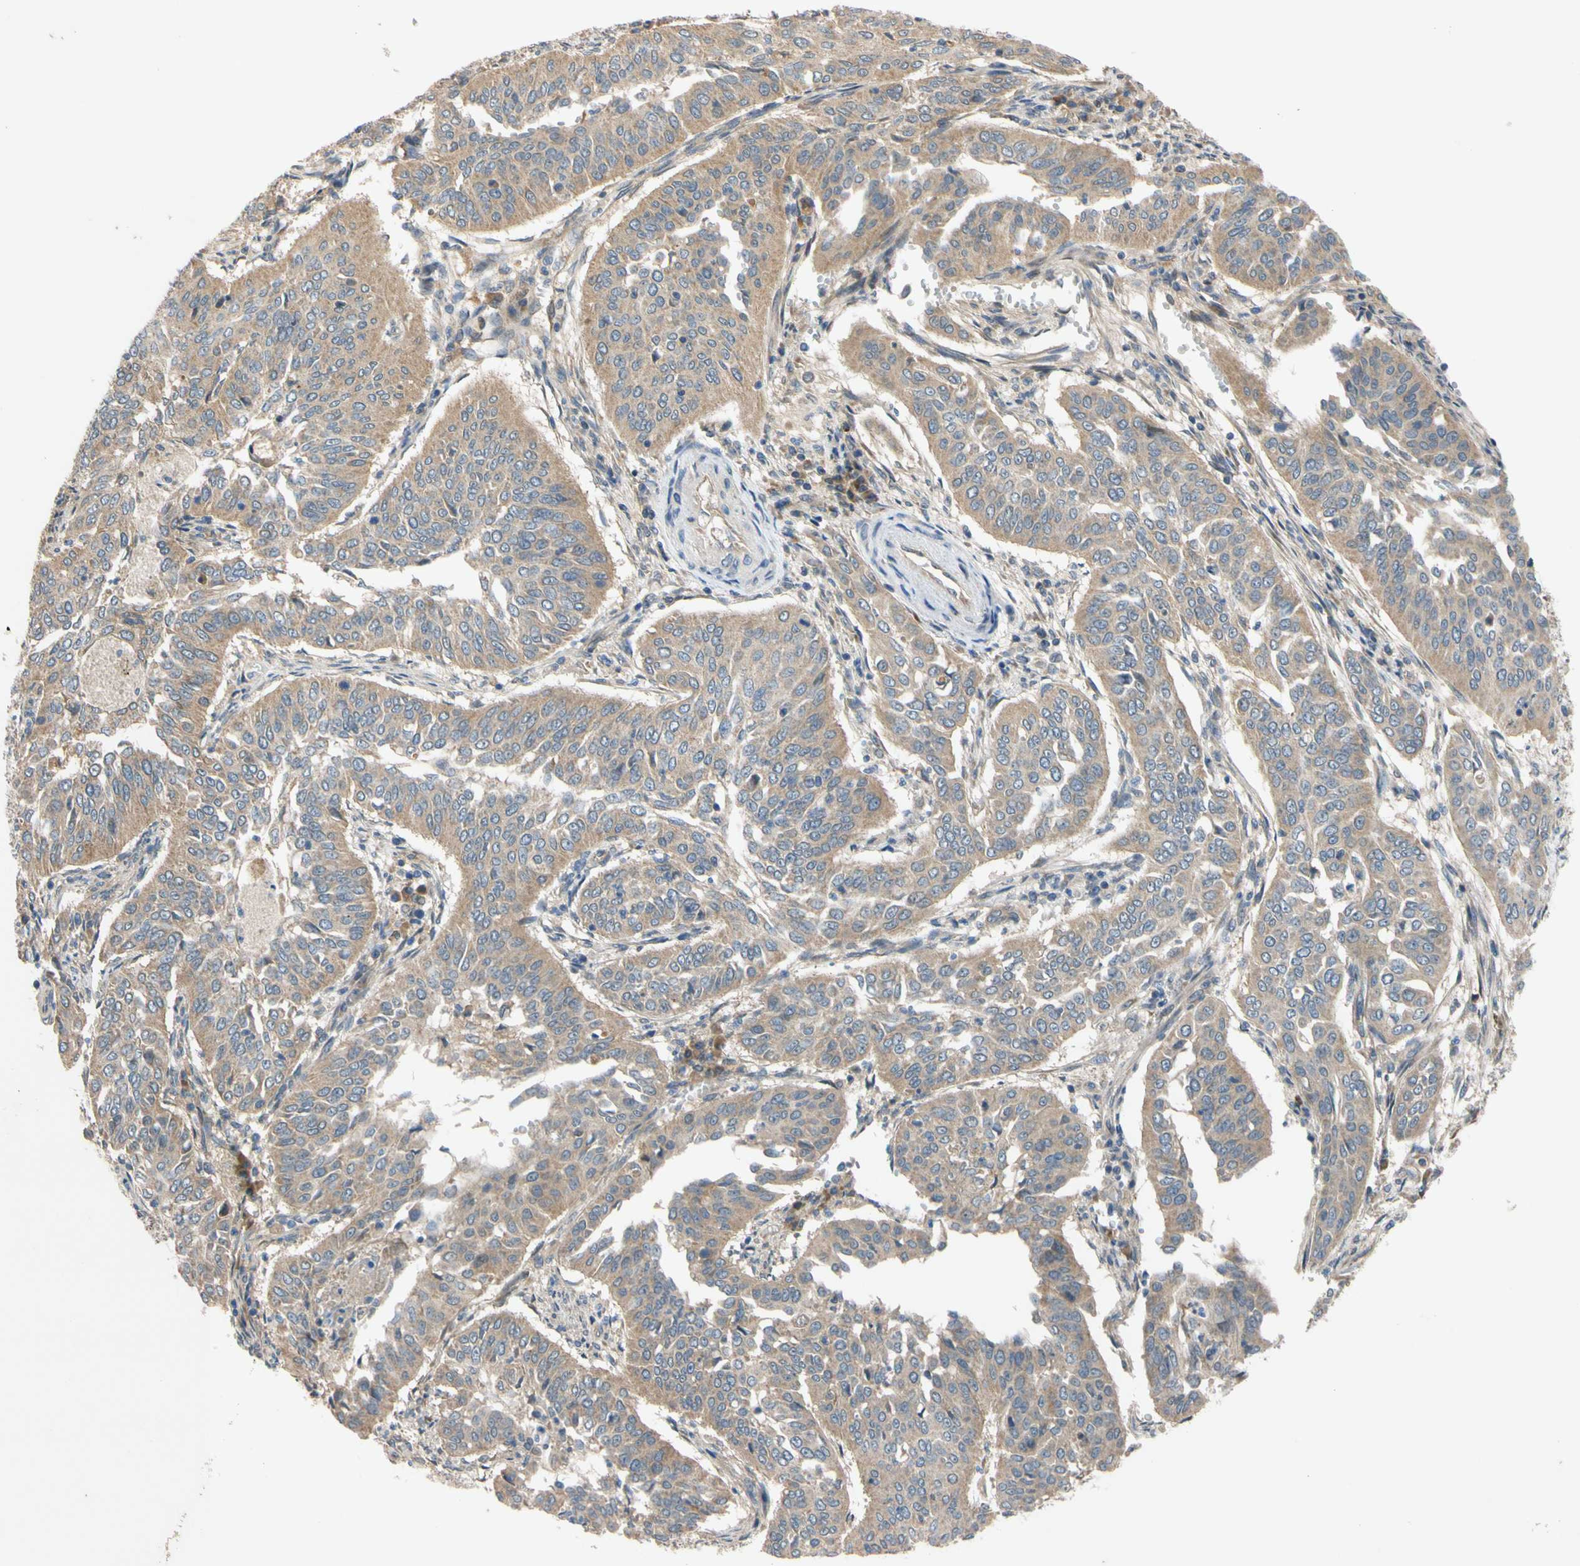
{"staining": {"intensity": "moderate", "quantity": ">75%", "location": "cytoplasmic/membranous"}, "tissue": "cervical cancer", "cell_type": "Tumor cells", "image_type": "cancer", "snomed": [{"axis": "morphology", "description": "Normal tissue, NOS"}, {"axis": "morphology", "description": "Squamous cell carcinoma, NOS"}, {"axis": "topography", "description": "Cervix"}], "caption": "Protein staining shows moderate cytoplasmic/membranous staining in approximately >75% of tumor cells in cervical cancer (squamous cell carcinoma).", "gene": "MBTPS2", "patient": {"sex": "female", "age": 39}}